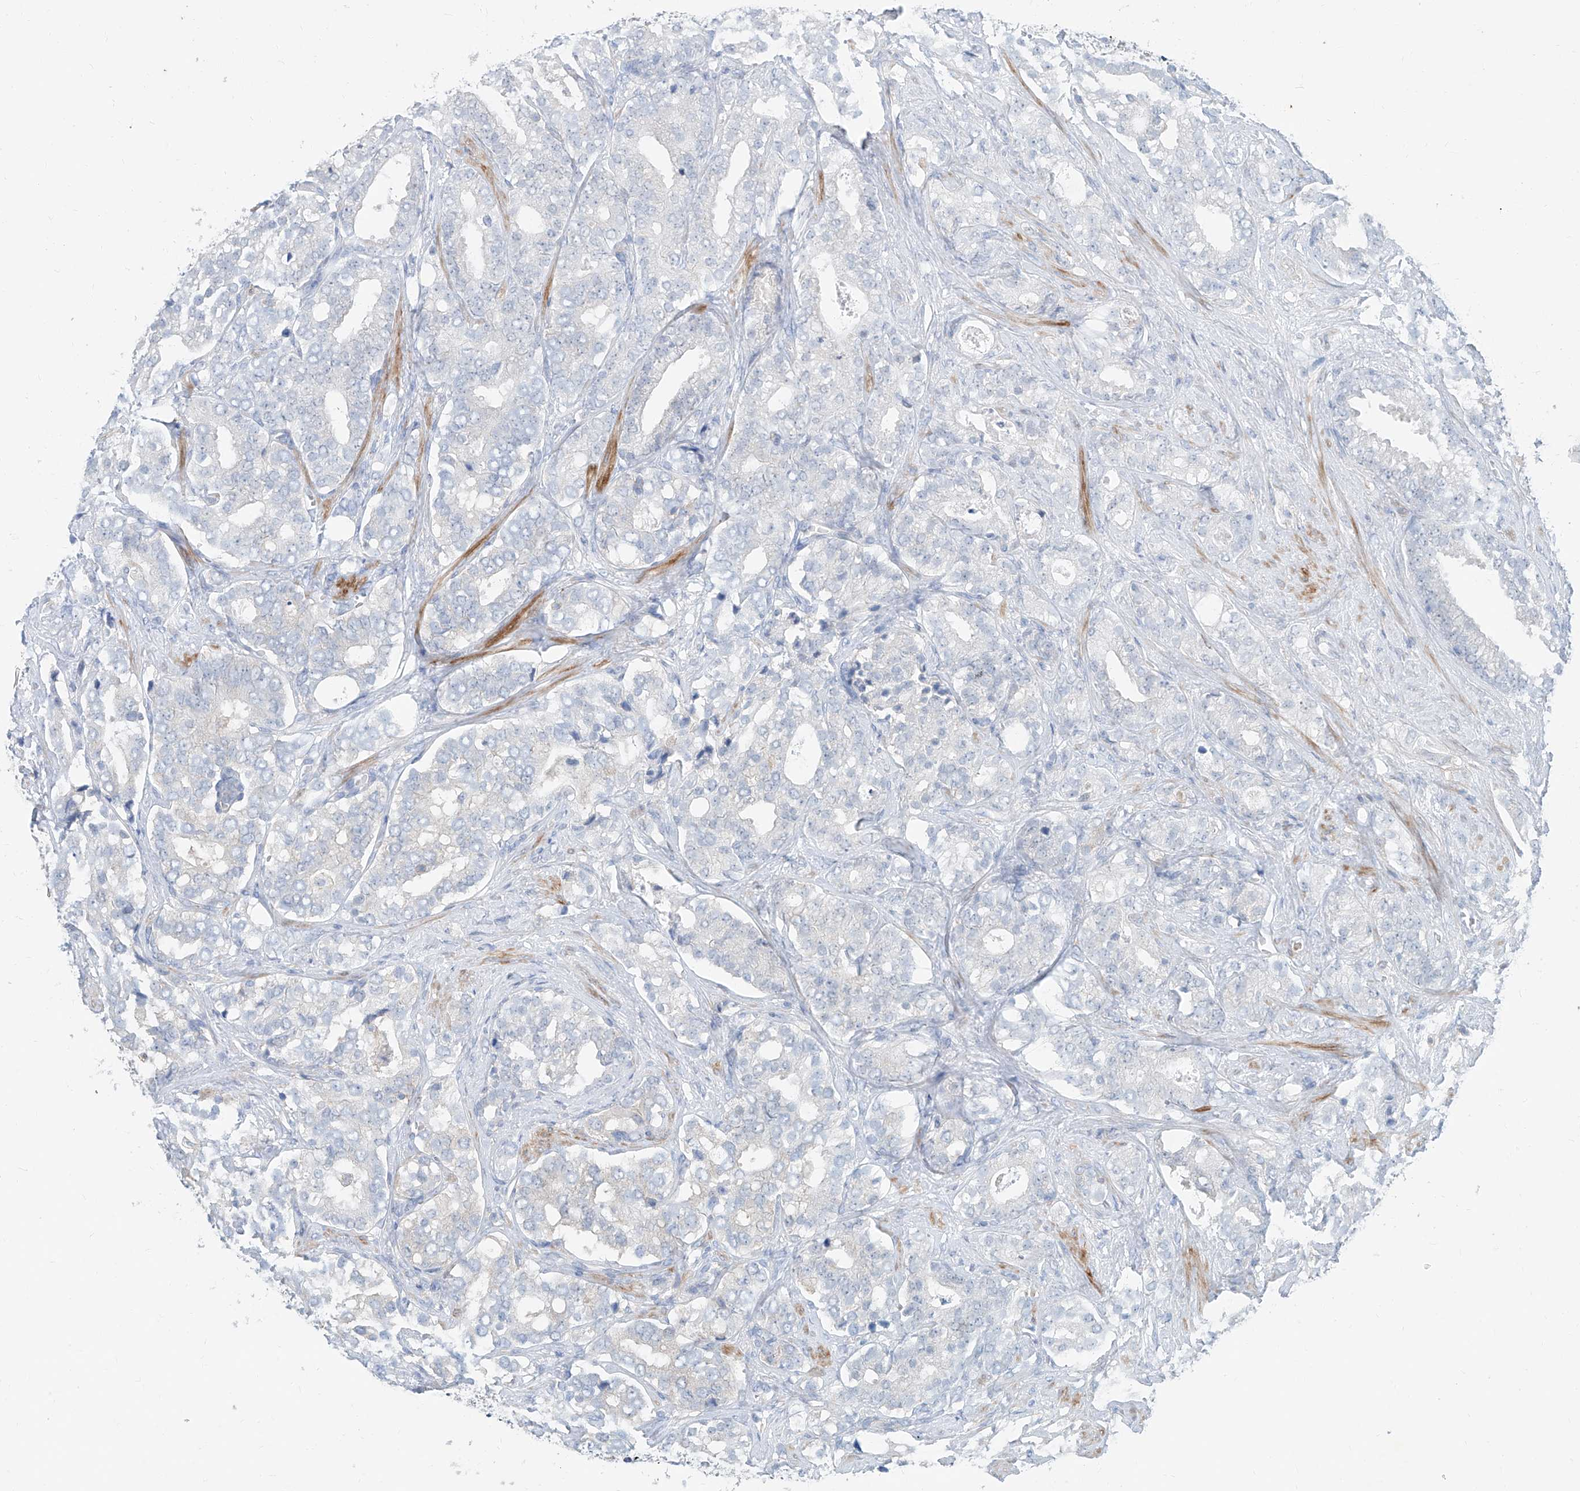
{"staining": {"intensity": "negative", "quantity": "none", "location": "none"}, "tissue": "prostate cancer", "cell_type": "Tumor cells", "image_type": "cancer", "snomed": [{"axis": "morphology", "description": "Adenocarcinoma, High grade"}, {"axis": "topography", "description": "Prostate and seminal vesicle, NOS"}], "caption": "Prostate cancer (high-grade adenocarcinoma) stained for a protein using immunohistochemistry (IHC) exhibits no staining tumor cells.", "gene": "ANKRD34A", "patient": {"sex": "male", "age": 67}}